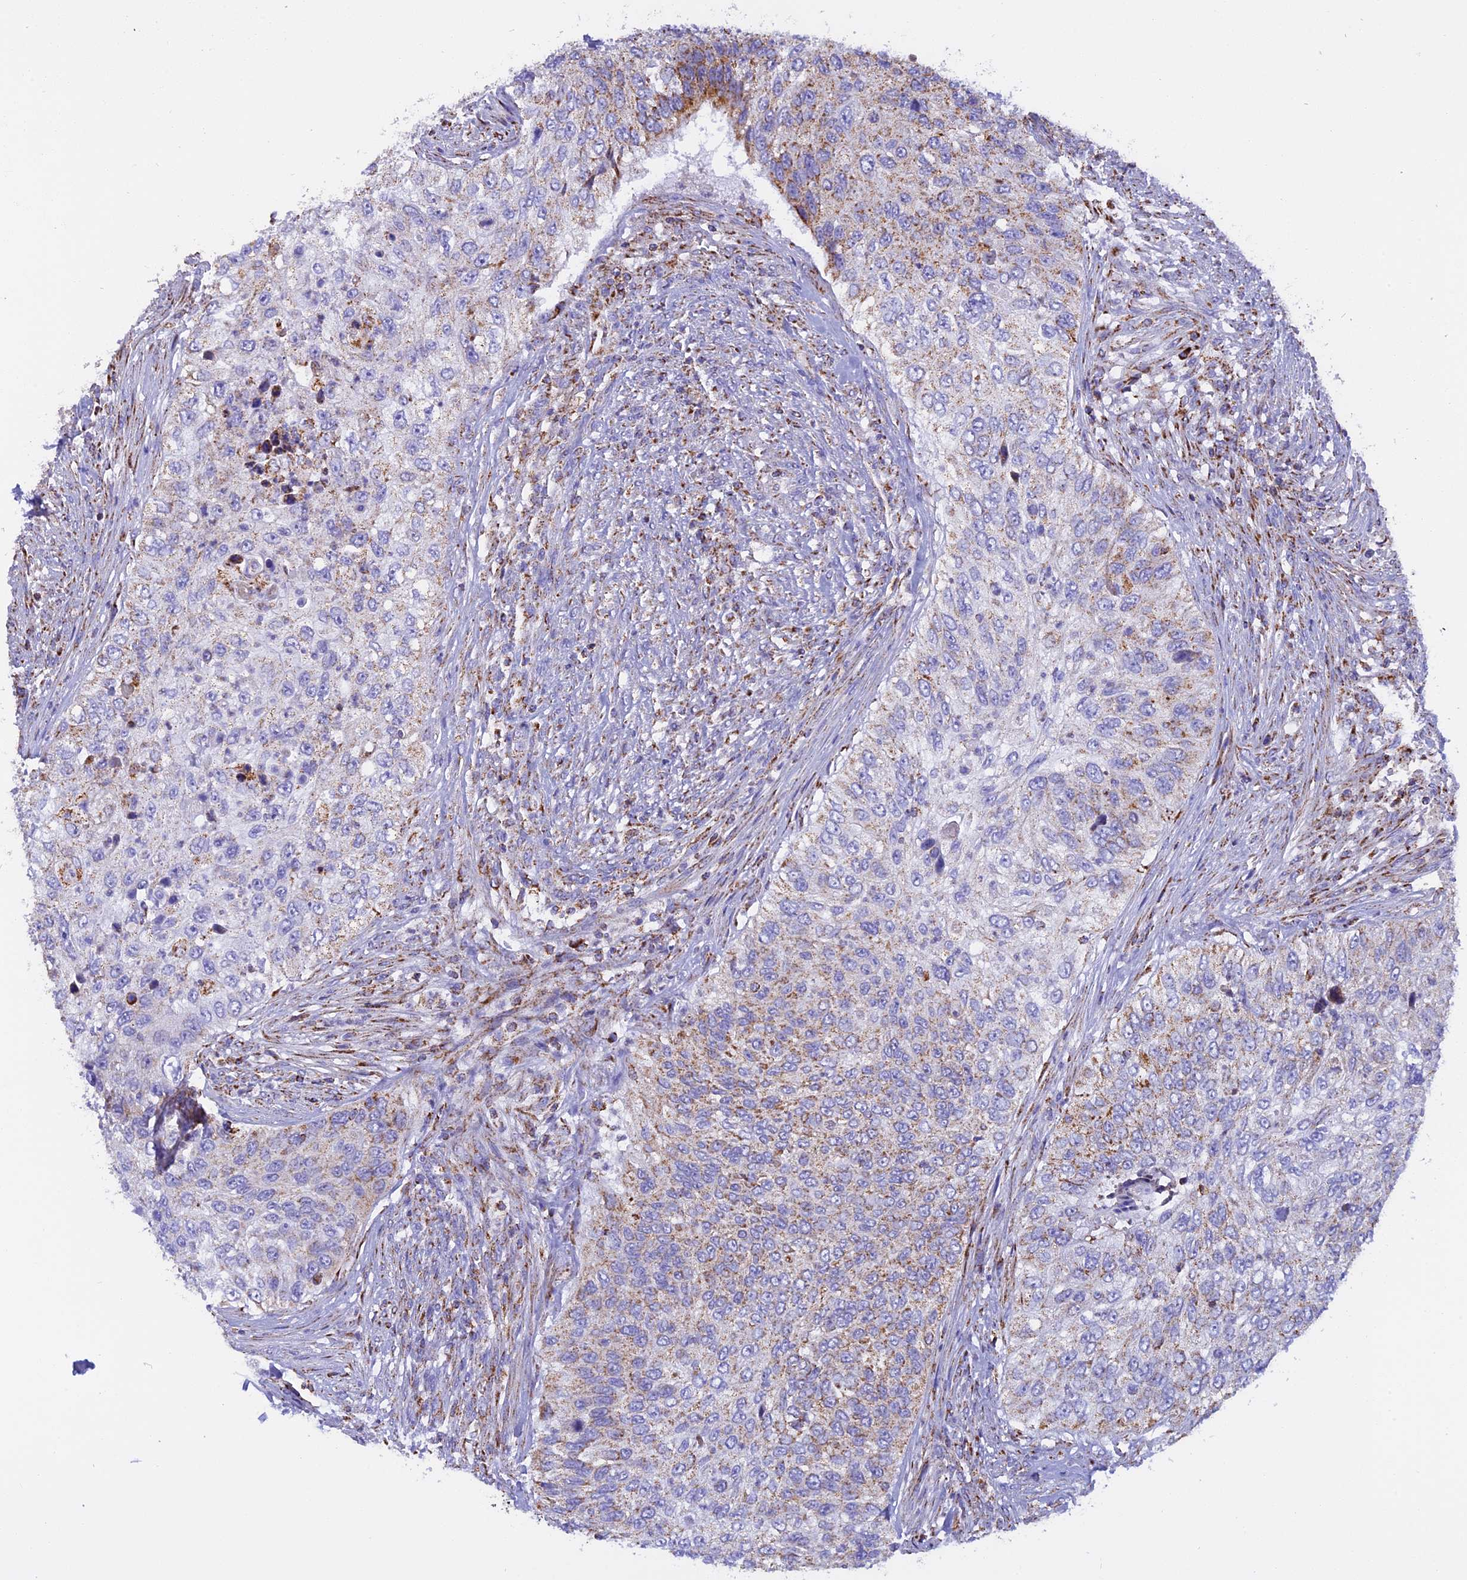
{"staining": {"intensity": "weak", "quantity": "25%-75%", "location": "cytoplasmic/membranous"}, "tissue": "urothelial cancer", "cell_type": "Tumor cells", "image_type": "cancer", "snomed": [{"axis": "morphology", "description": "Urothelial carcinoma, High grade"}, {"axis": "topography", "description": "Urinary bladder"}], "caption": "Tumor cells display low levels of weak cytoplasmic/membranous expression in about 25%-75% of cells in human high-grade urothelial carcinoma.", "gene": "KCNG1", "patient": {"sex": "female", "age": 60}}